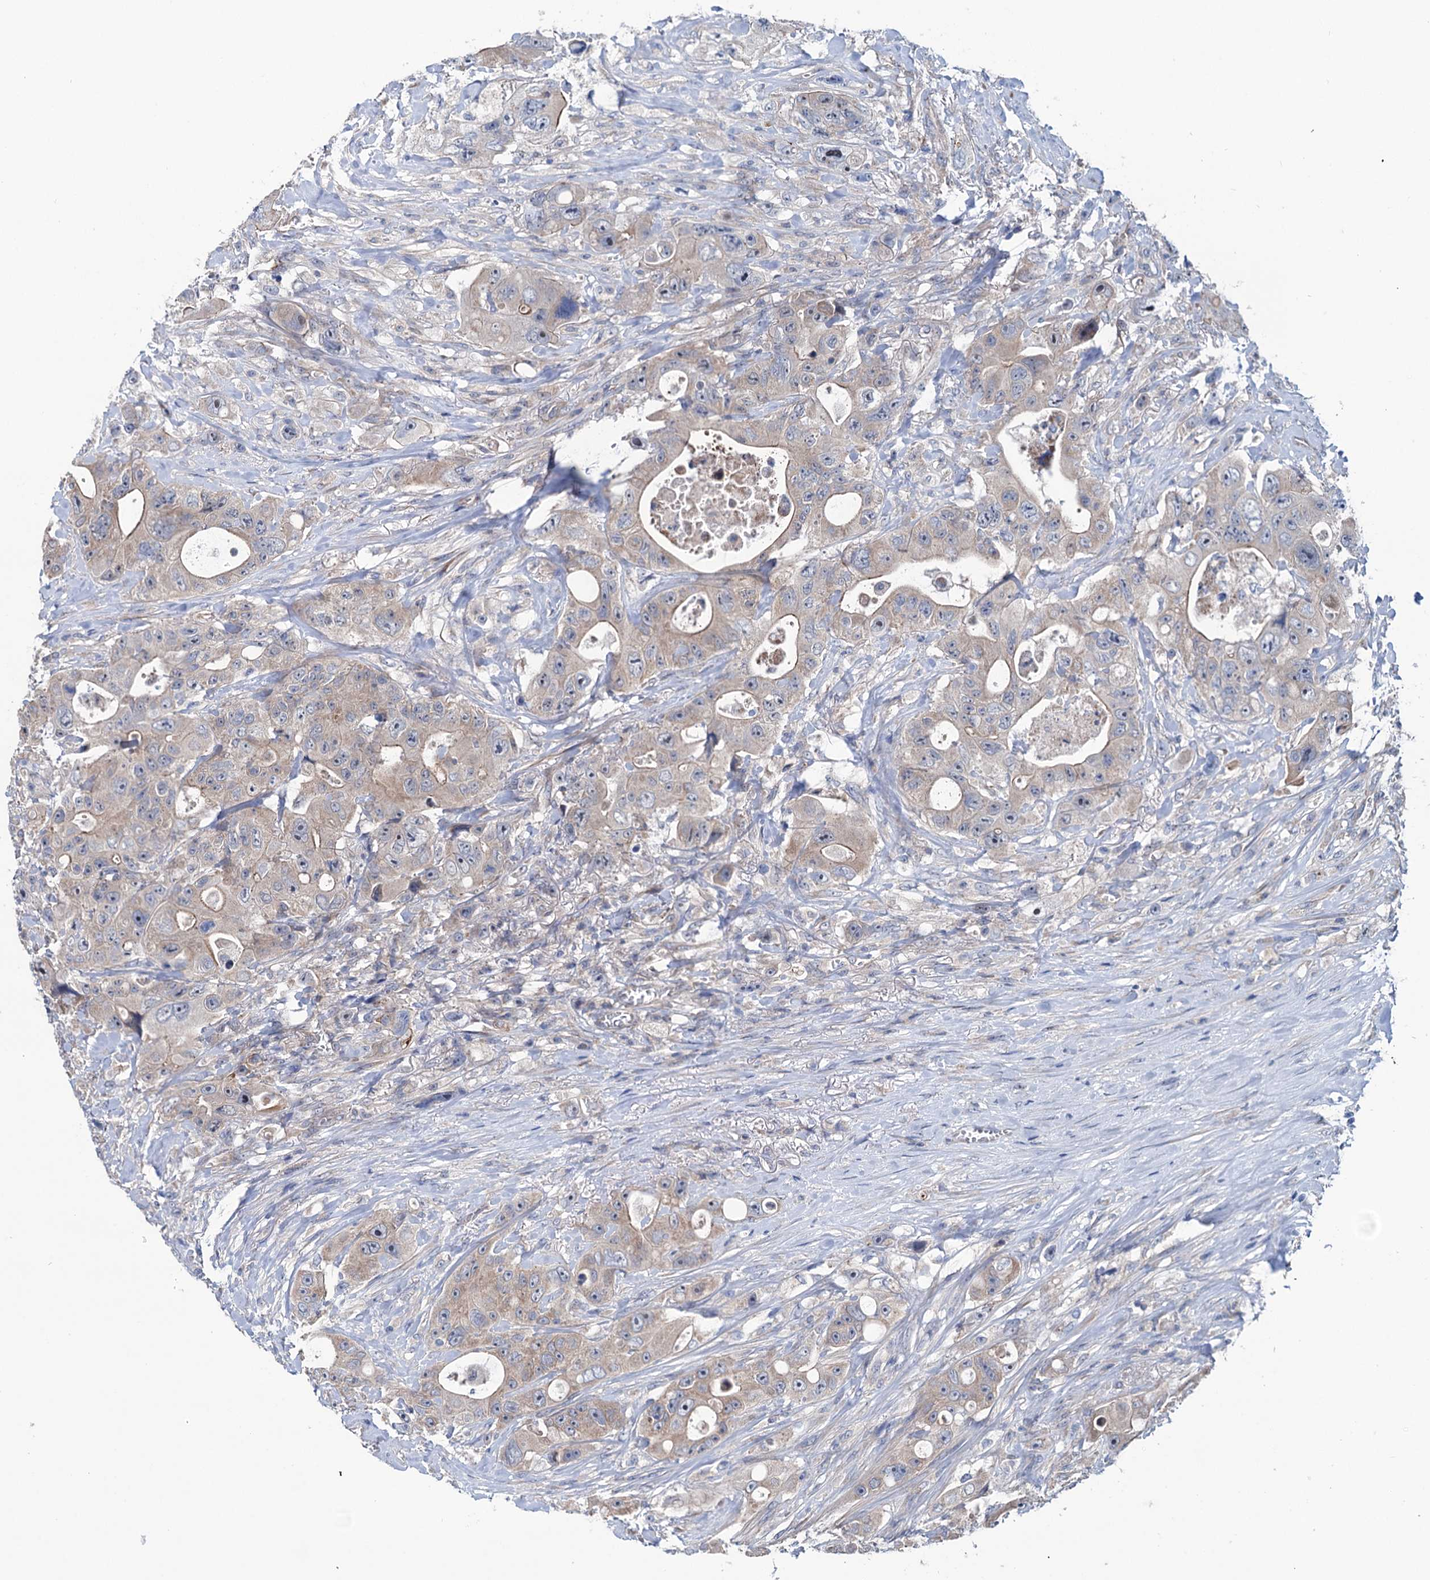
{"staining": {"intensity": "weak", "quantity": "25%-75%", "location": "cytoplasmic/membranous"}, "tissue": "colorectal cancer", "cell_type": "Tumor cells", "image_type": "cancer", "snomed": [{"axis": "morphology", "description": "Adenocarcinoma, NOS"}, {"axis": "topography", "description": "Colon"}], "caption": "This image reveals colorectal adenocarcinoma stained with immunohistochemistry to label a protein in brown. The cytoplasmic/membranous of tumor cells show weak positivity for the protein. Nuclei are counter-stained blue.", "gene": "EYA4", "patient": {"sex": "female", "age": 46}}